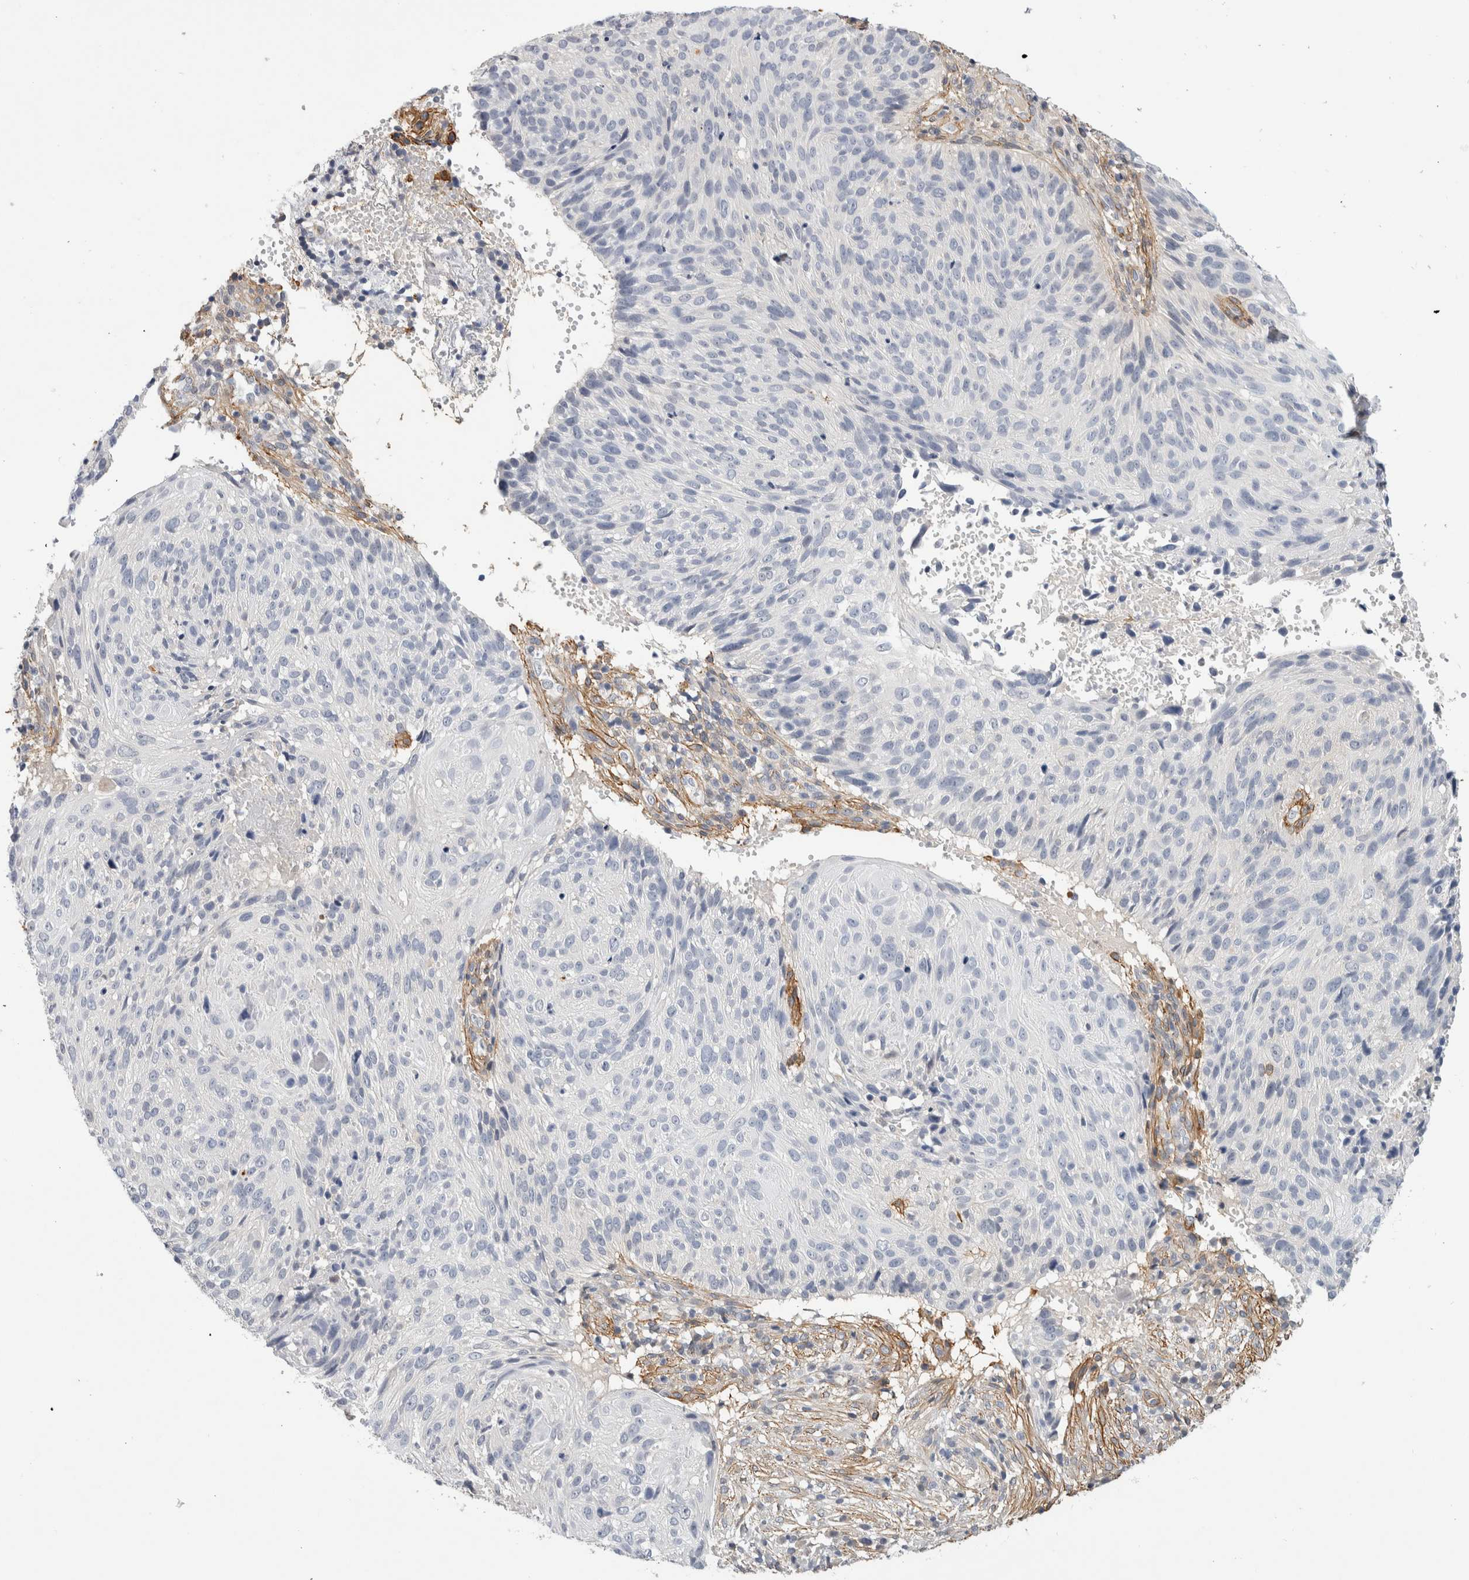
{"staining": {"intensity": "negative", "quantity": "none", "location": "none"}, "tissue": "cervical cancer", "cell_type": "Tumor cells", "image_type": "cancer", "snomed": [{"axis": "morphology", "description": "Squamous cell carcinoma, NOS"}, {"axis": "topography", "description": "Cervix"}], "caption": "Immunohistochemistry (IHC) photomicrograph of neoplastic tissue: human squamous cell carcinoma (cervical) stained with DAB (3,3'-diaminobenzidine) exhibits no significant protein expression in tumor cells.", "gene": "PGM1", "patient": {"sex": "female", "age": 74}}